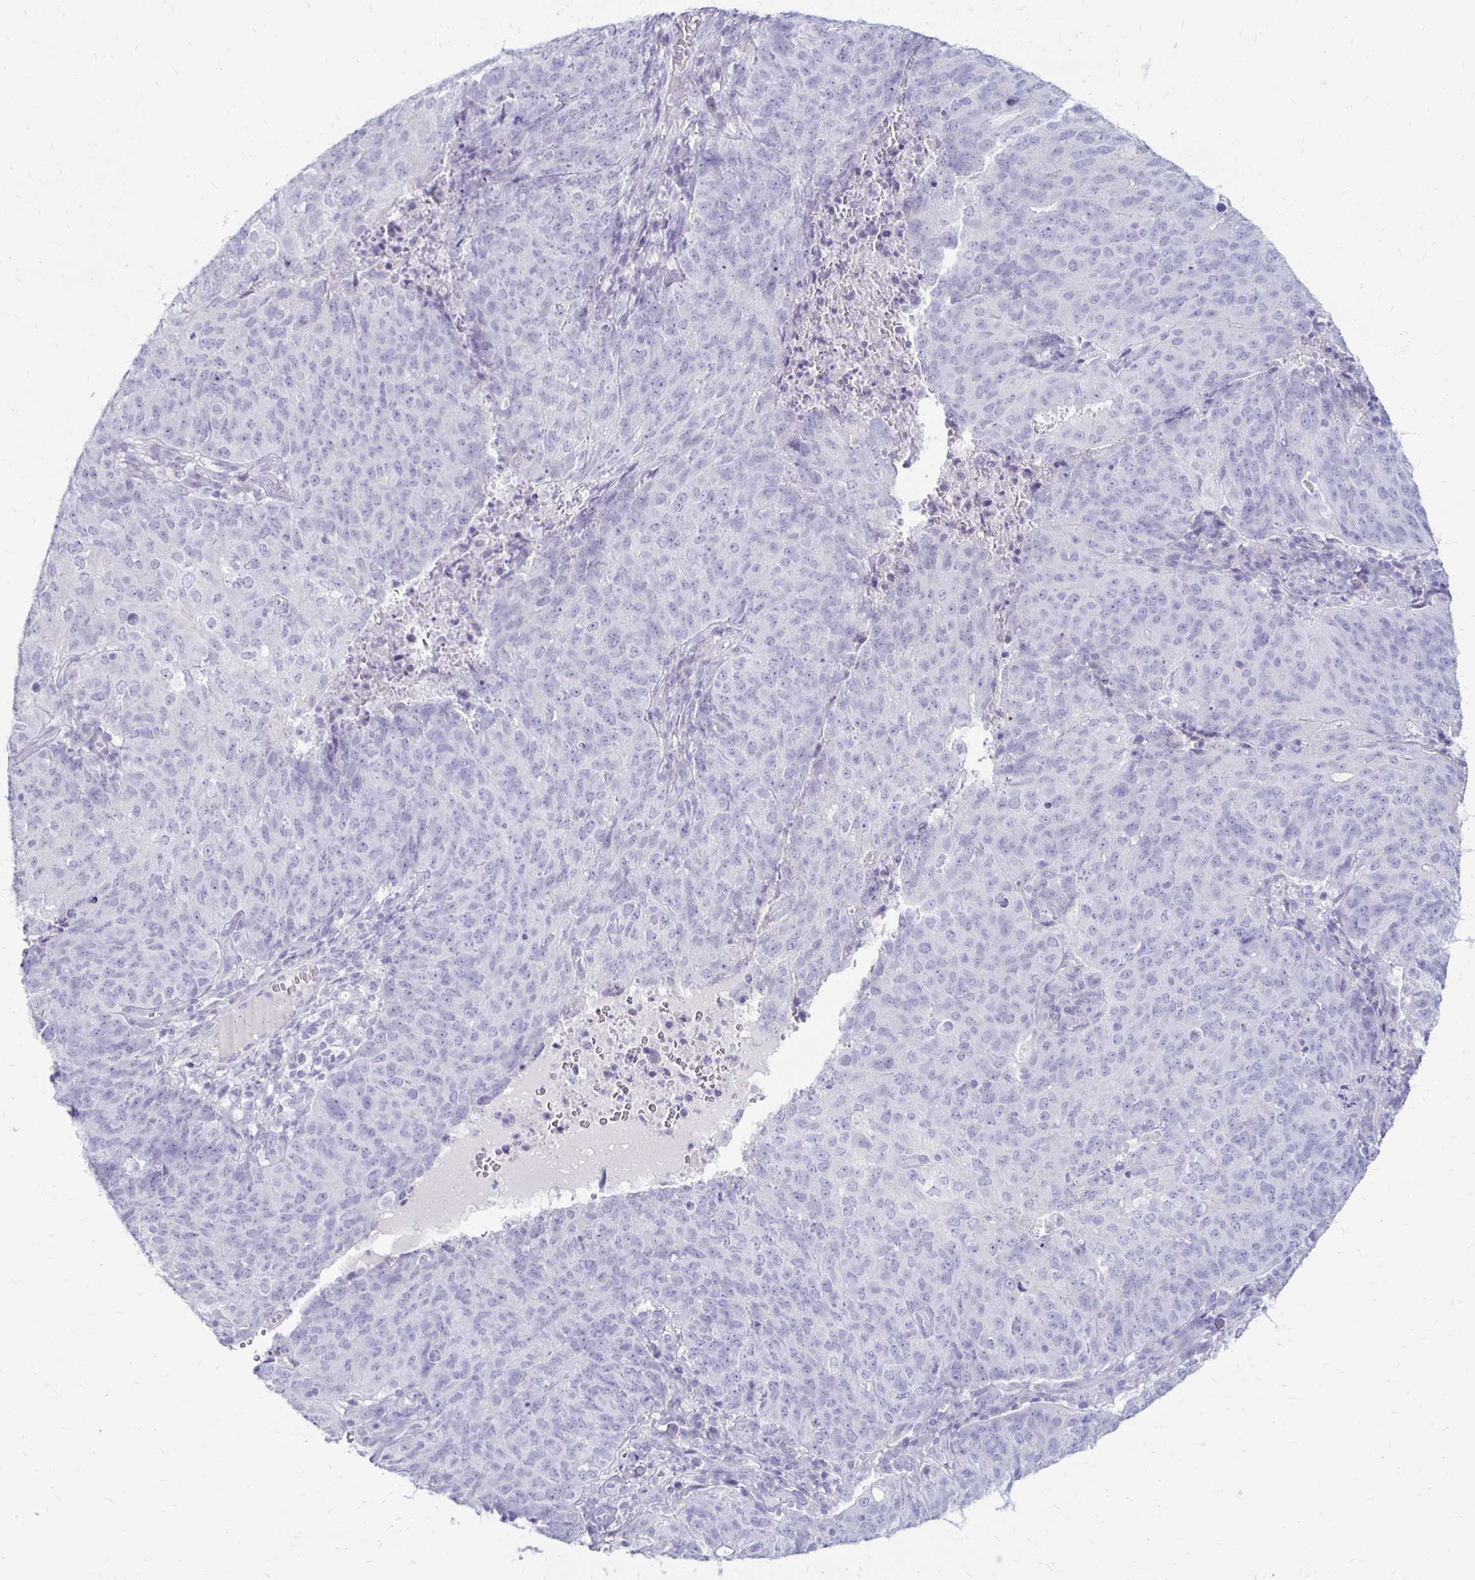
{"staining": {"intensity": "negative", "quantity": "none", "location": "none"}, "tissue": "endometrial cancer", "cell_type": "Tumor cells", "image_type": "cancer", "snomed": [{"axis": "morphology", "description": "Adenocarcinoma, NOS"}, {"axis": "topography", "description": "Endometrium"}], "caption": "The micrograph demonstrates no staining of tumor cells in endometrial adenocarcinoma. The staining was performed using DAB (3,3'-diaminobenzidine) to visualize the protein expression in brown, while the nuclei were stained in blue with hematoxylin (Magnification: 20x).", "gene": "RYR1", "patient": {"sex": "female", "age": 82}}